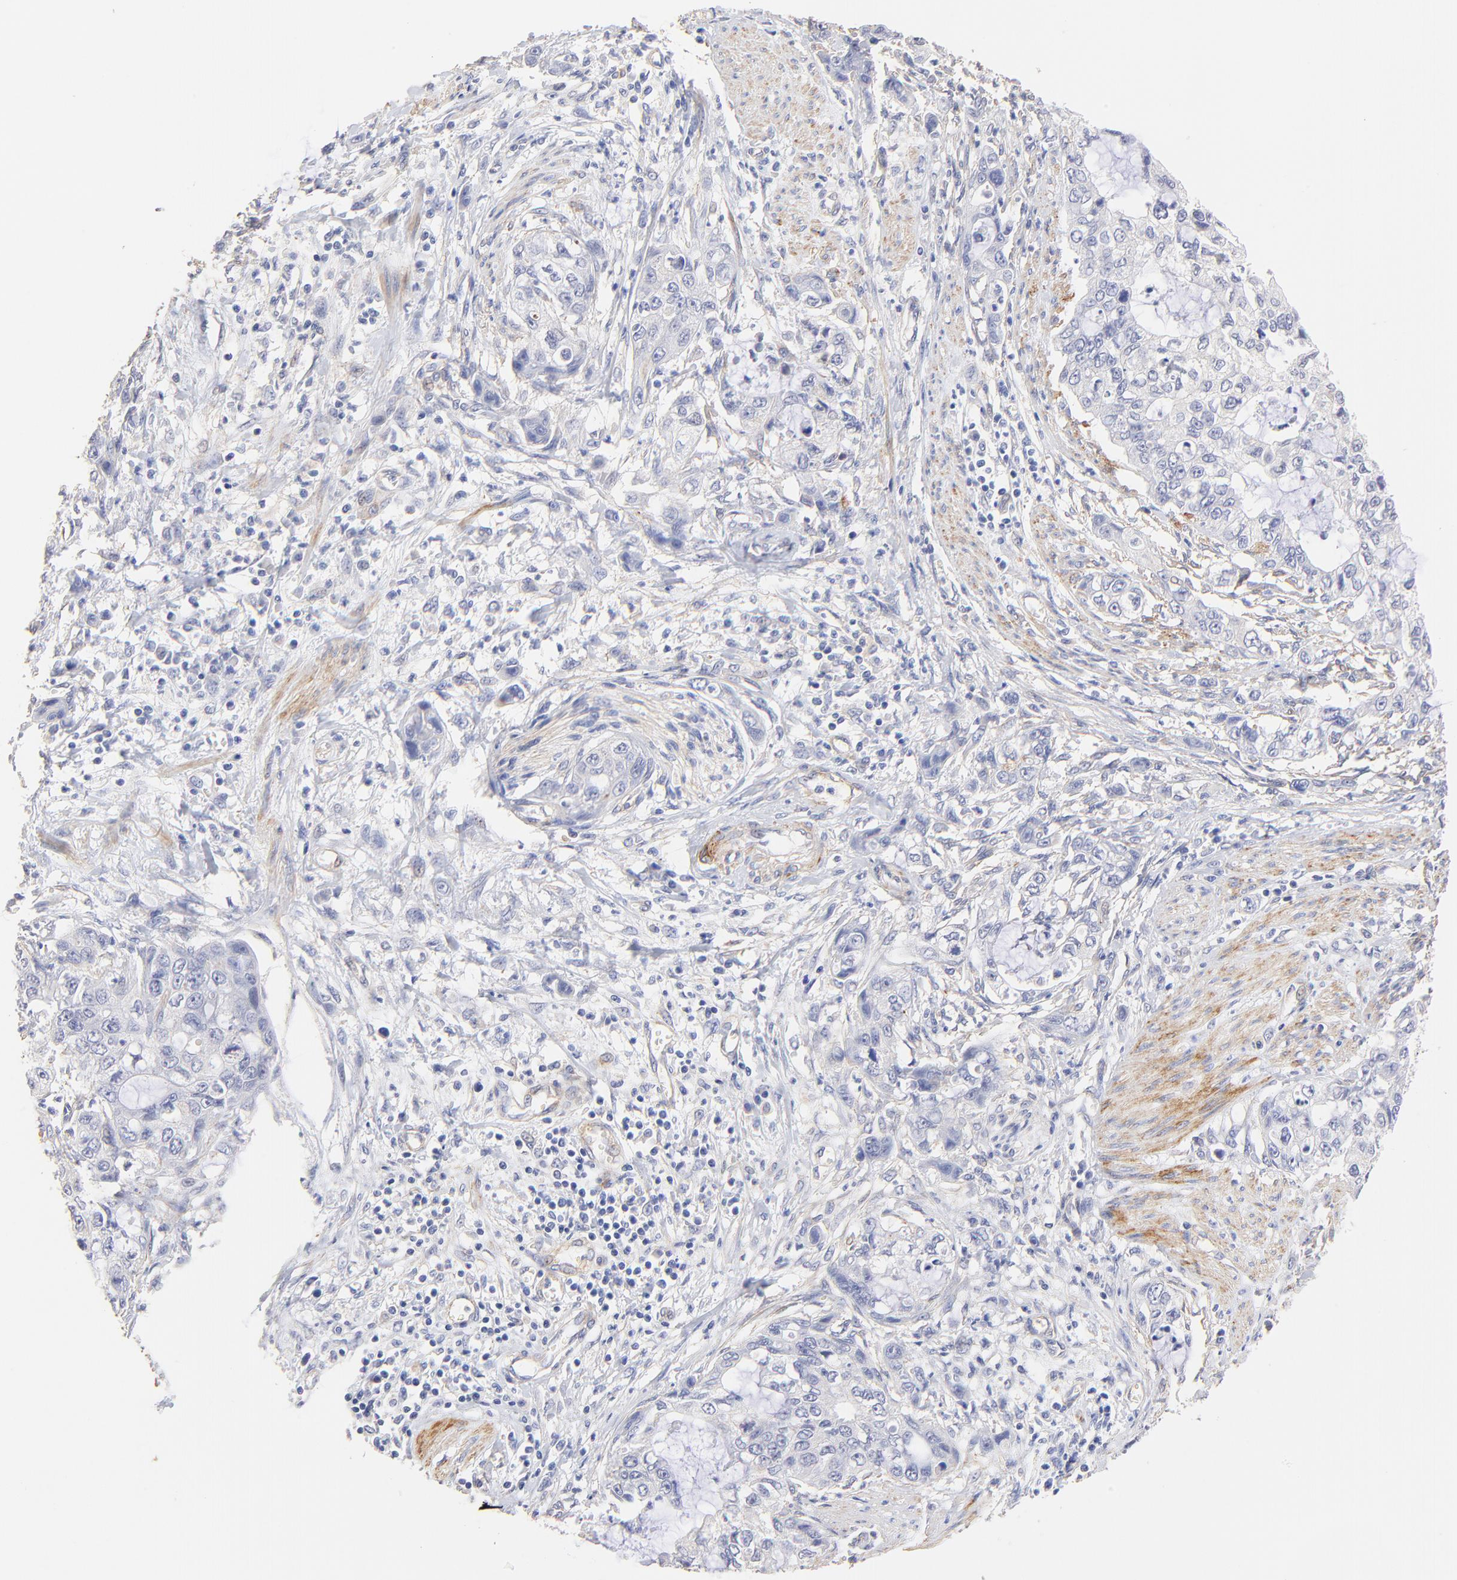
{"staining": {"intensity": "negative", "quantity": "none", "location": "none"}, "tissue": "stomach cancer", "cell_type": "Tumor cells", "image_type": "cancer", "snomed": [{"axis": "morphology", "description": "Adenocarcinoma, NOS"}, {"axis": "topography", "description": "Stomach, upper"}], "caption": "This histopathology image is of adenocarcinoma (stomach) stained with IHC to label a protein in brown with the nuclei are counter-stained blue. There is no positivity in tumor cells.", "gene": "ACTRT1", "patient": {"sex": "female", "age": 52}}